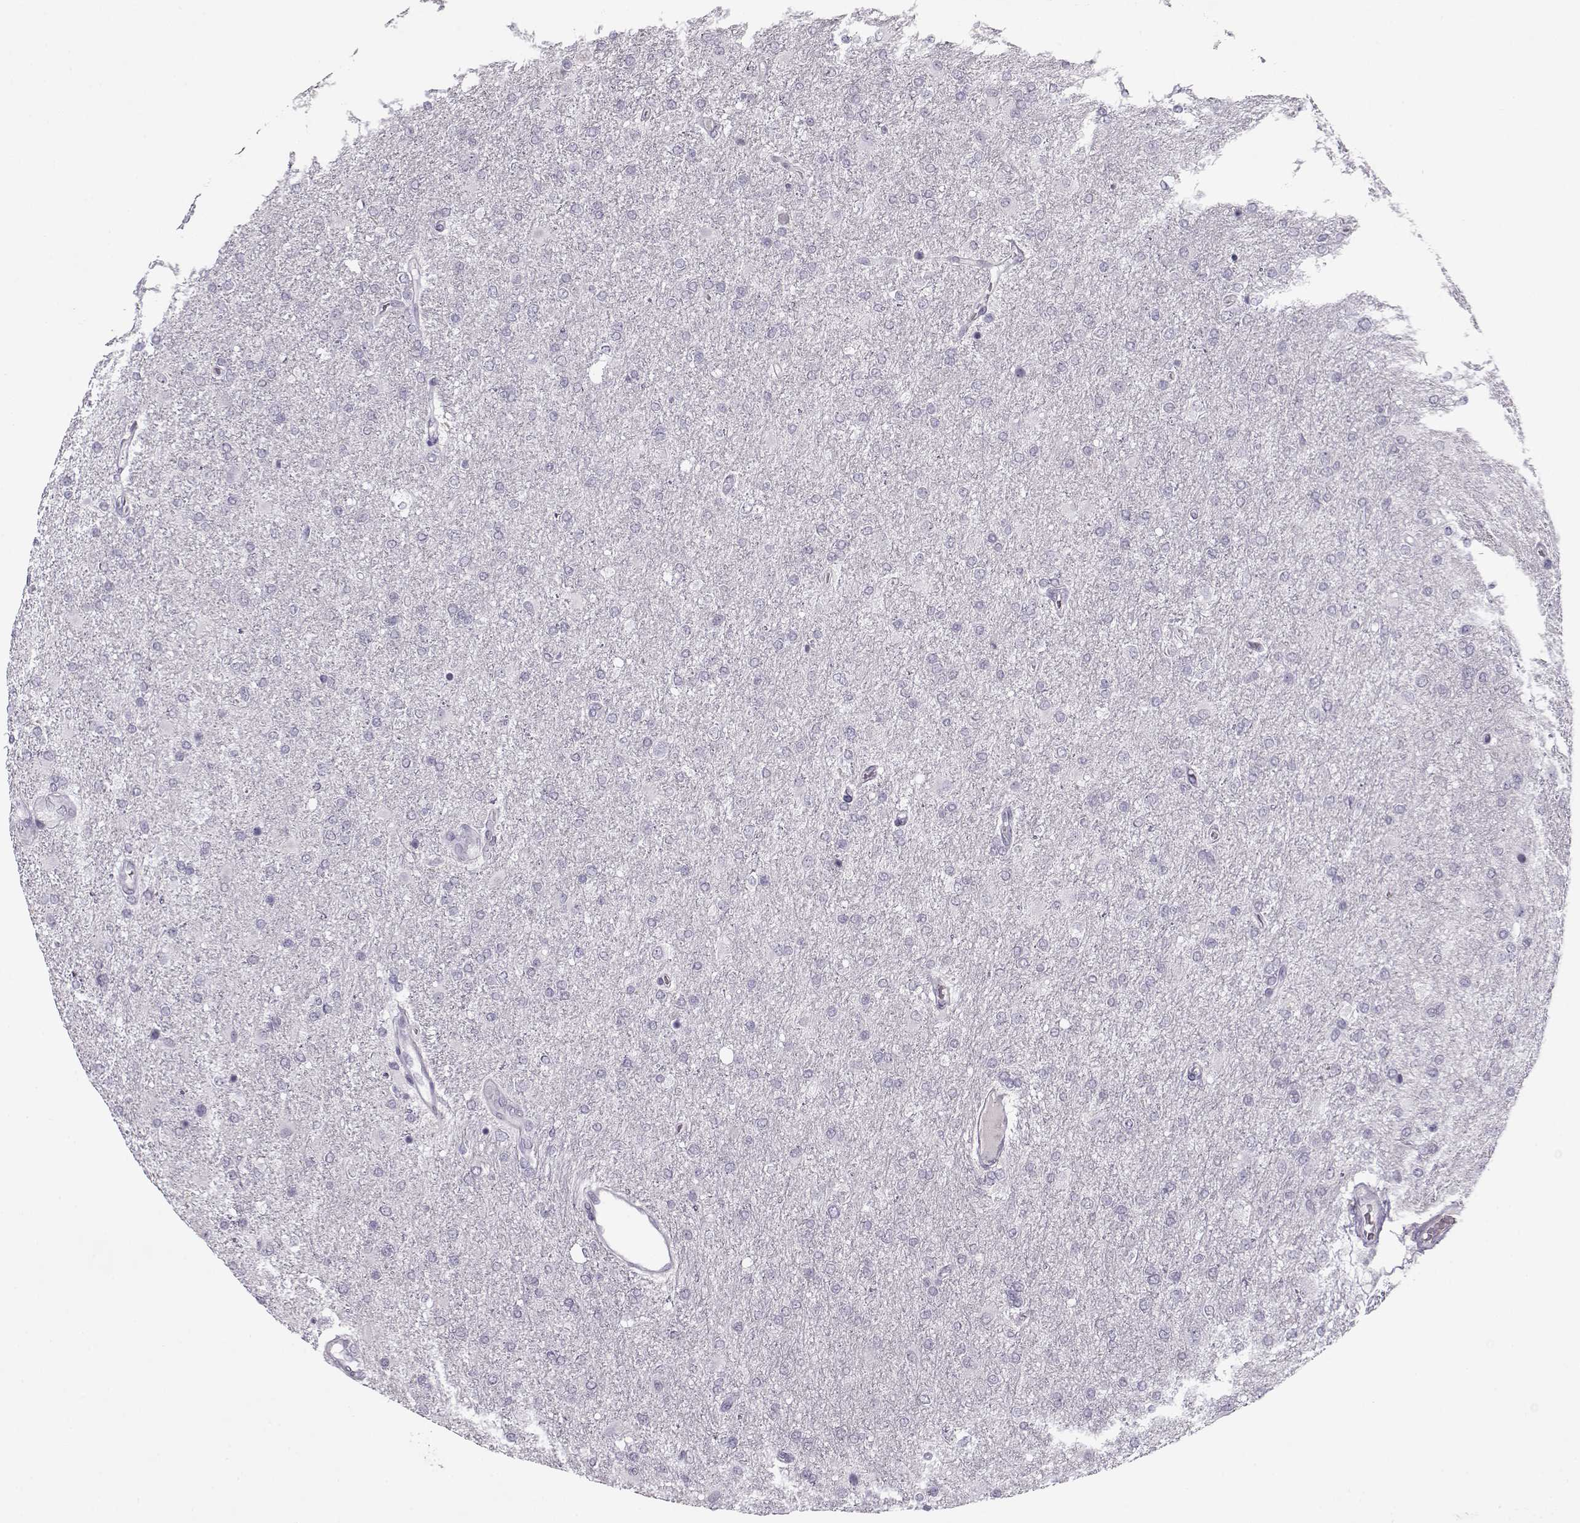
{"staining": {"intensity": "negative", "quantity": "none", "location": "none"}, "tissue": "glioma", "cell_type": "Tumor cells", "image_type": "cancer", "snomed": [{"axis": "morphology", "description": "Glioma, malignant, High grade"}, {"axis": "topography", "description": "Cerebral cortex"}], "caption": "This is an IHC micrograph of glioma. There is no staining in tumor cells.", "gene": "PNMT", "patient": {"sex": "male", "age": 70}}